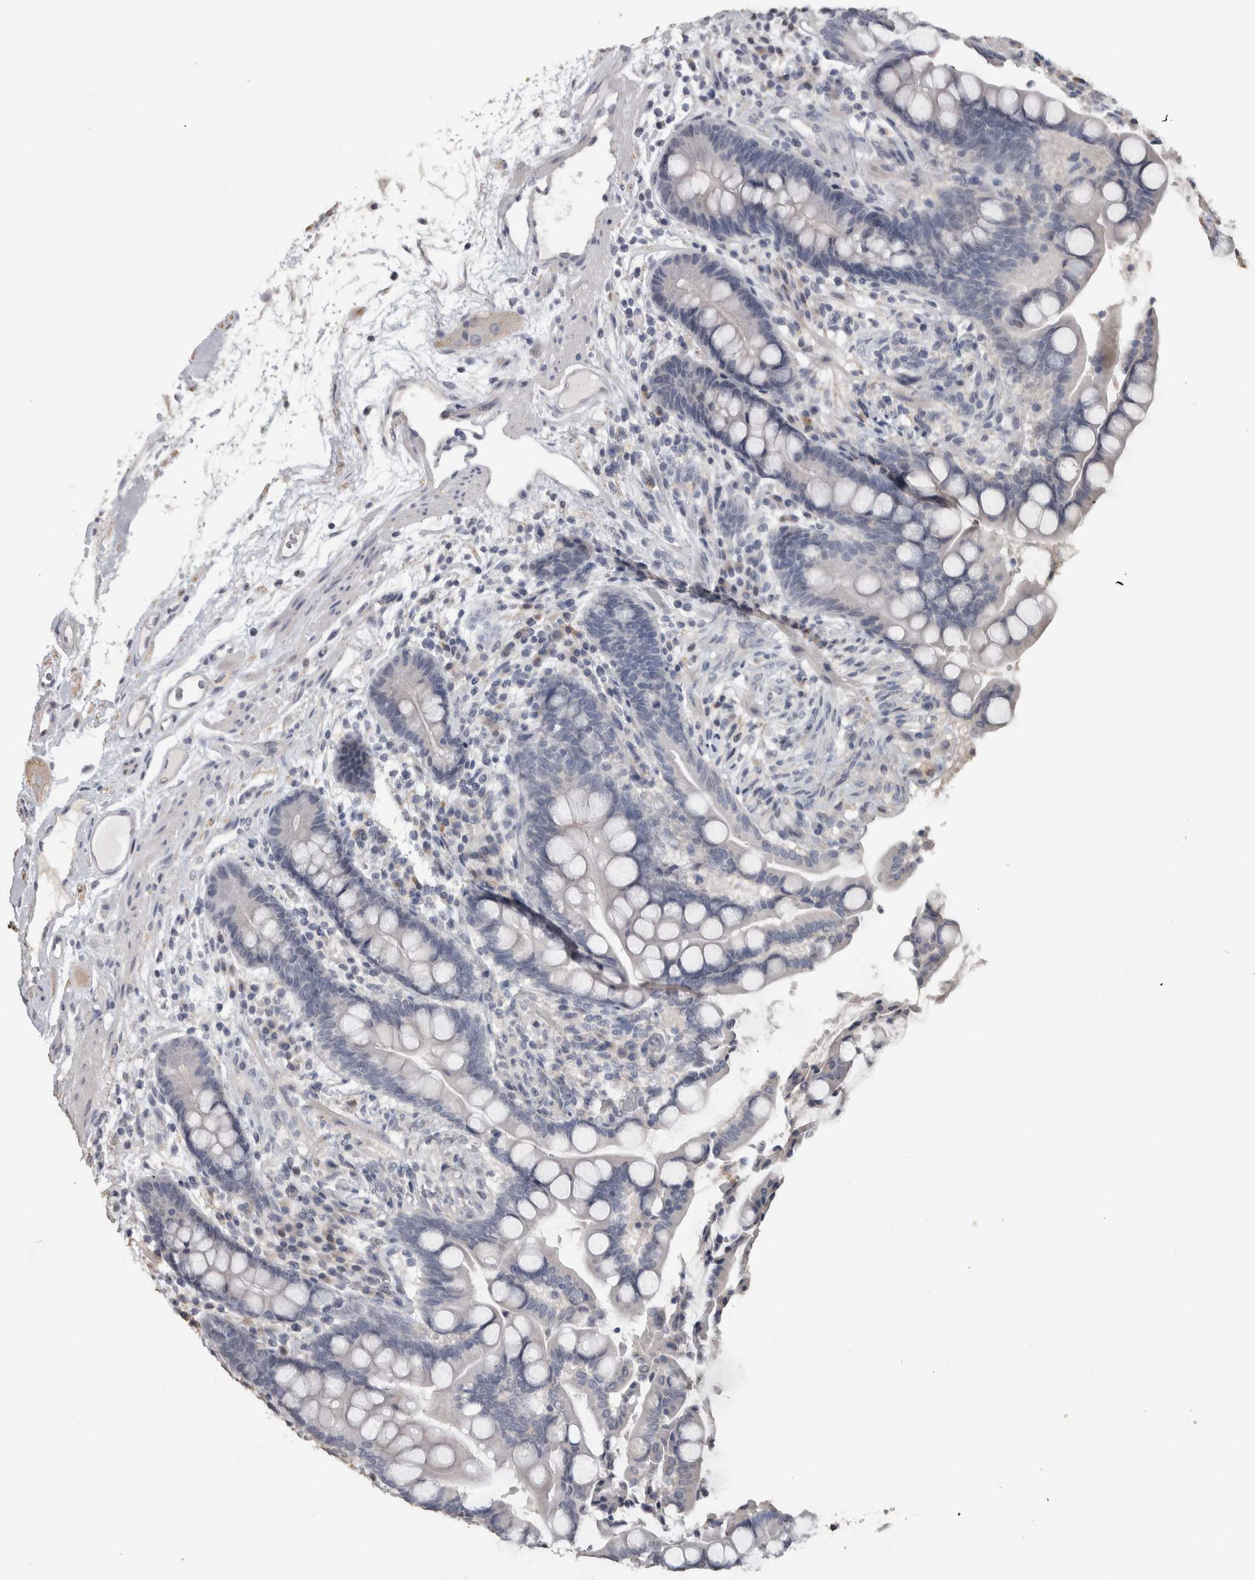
{"staining": {"intensity": "negative", "quantity": "none", "location": "none"}, "tissue": "colon", "cell_type": "Endothelial cells", "image_type": "normal", "snomed": [{"axis": "morphology", "description": "Normal tissue, NOS"}, {"axis": "topography", "description": "Colon"}], "caption": "Micrograph shows no significant protein staining in endothelial cells of benign colon.", "gene": "NECAB1", "patient": {"sex": "male", "age": 73}}